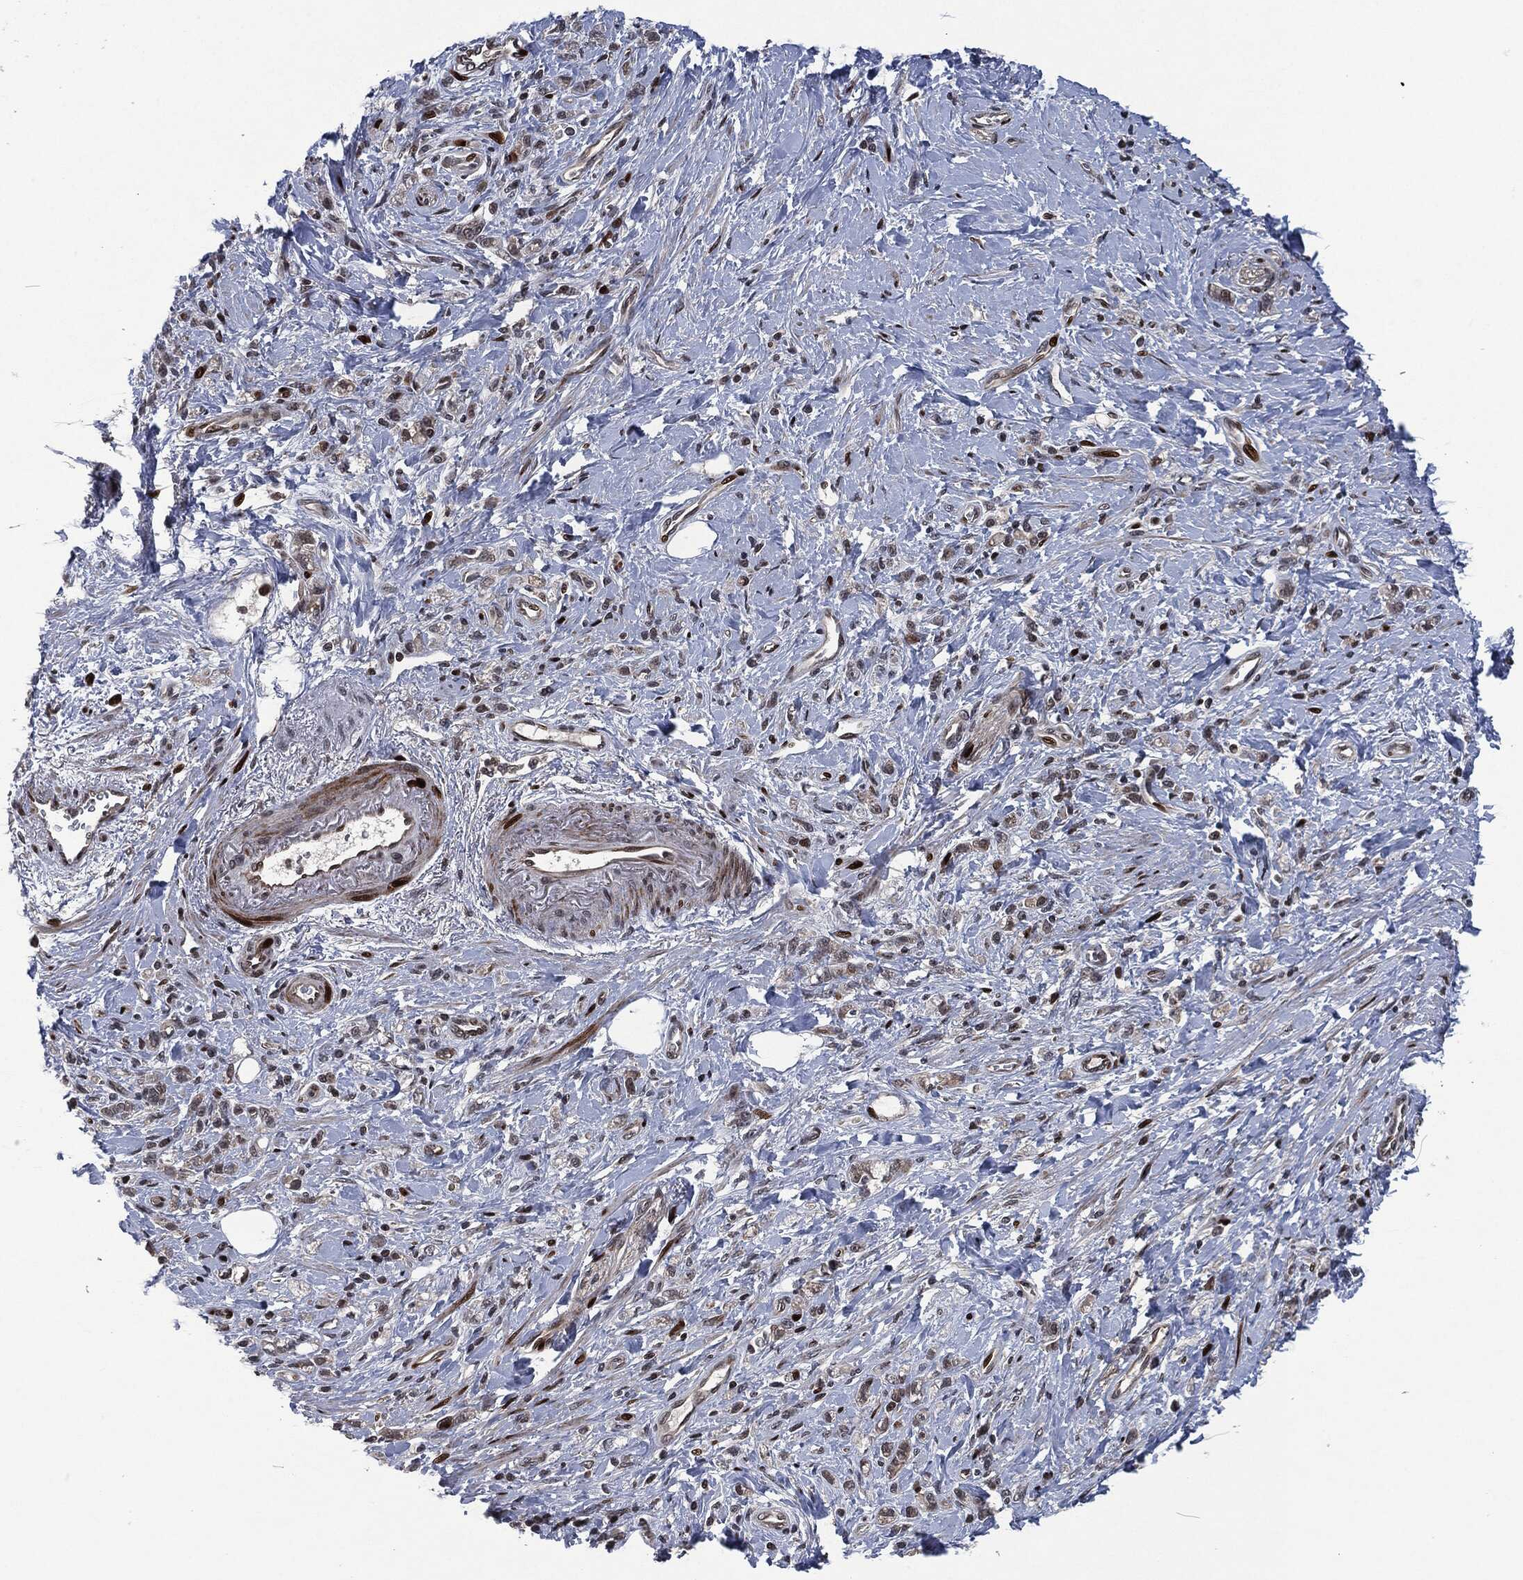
{"staining": {"intensity": "negative", "quantity": "none", "location": "none"}, "tissue": "stomach cancer", "cell_type": "Tumor cells", "image_type": "cancer", "snomed": [{"axis": "morphology", "description": "Adenocarcinoma, NOS"}, {"axis": "topography", "description": "Stomach"}], "caption": "Human stomach cancer (adenocarcinoma) stained for a protein using immunohistochemistry reveals no positivity in tumor cells.", "gene": "EGFR", "patient": {"sex": "male", "age": 77}}